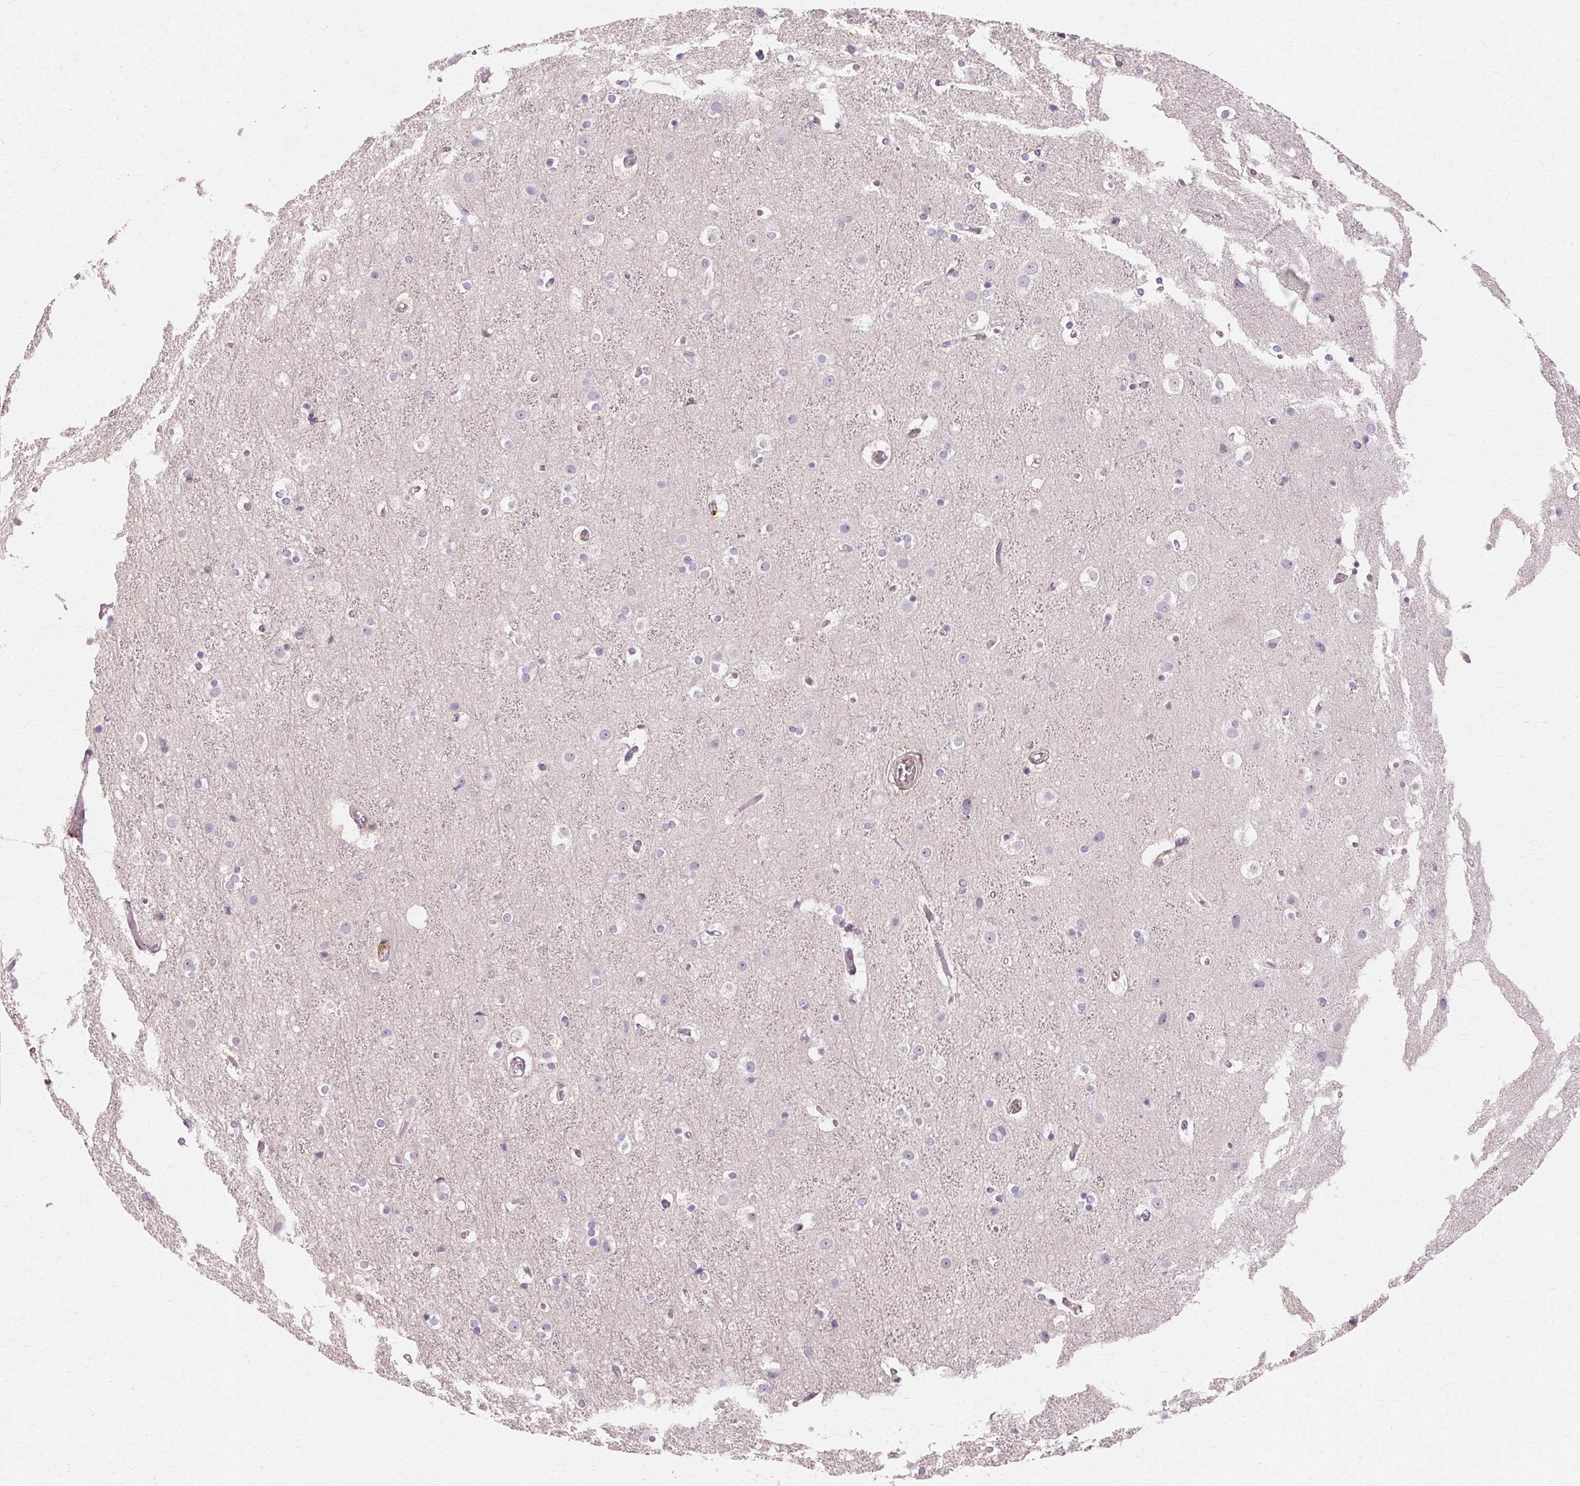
{"staining": {"intensity": "negative", "quantity": "none", "location": "none"}, "tissue": "cerebral cortex", "cell_type": "Endothelial cells", "image_type": "normal", "snomed": [{"axis": "morphology", "description": "Normal tissue, NOS"}, {"axis": "topography", "description": "Cerebral cortex"}], "caption": "Micrograph shows no significant protein staining in endothelial cells of normal cerebral cortex. (Brightfield microscopy of DAB immunohistochemistry (IHC) at high magnification).", "gene": "IFNGR1", "patient": {"sex": "female", "age": 52}}